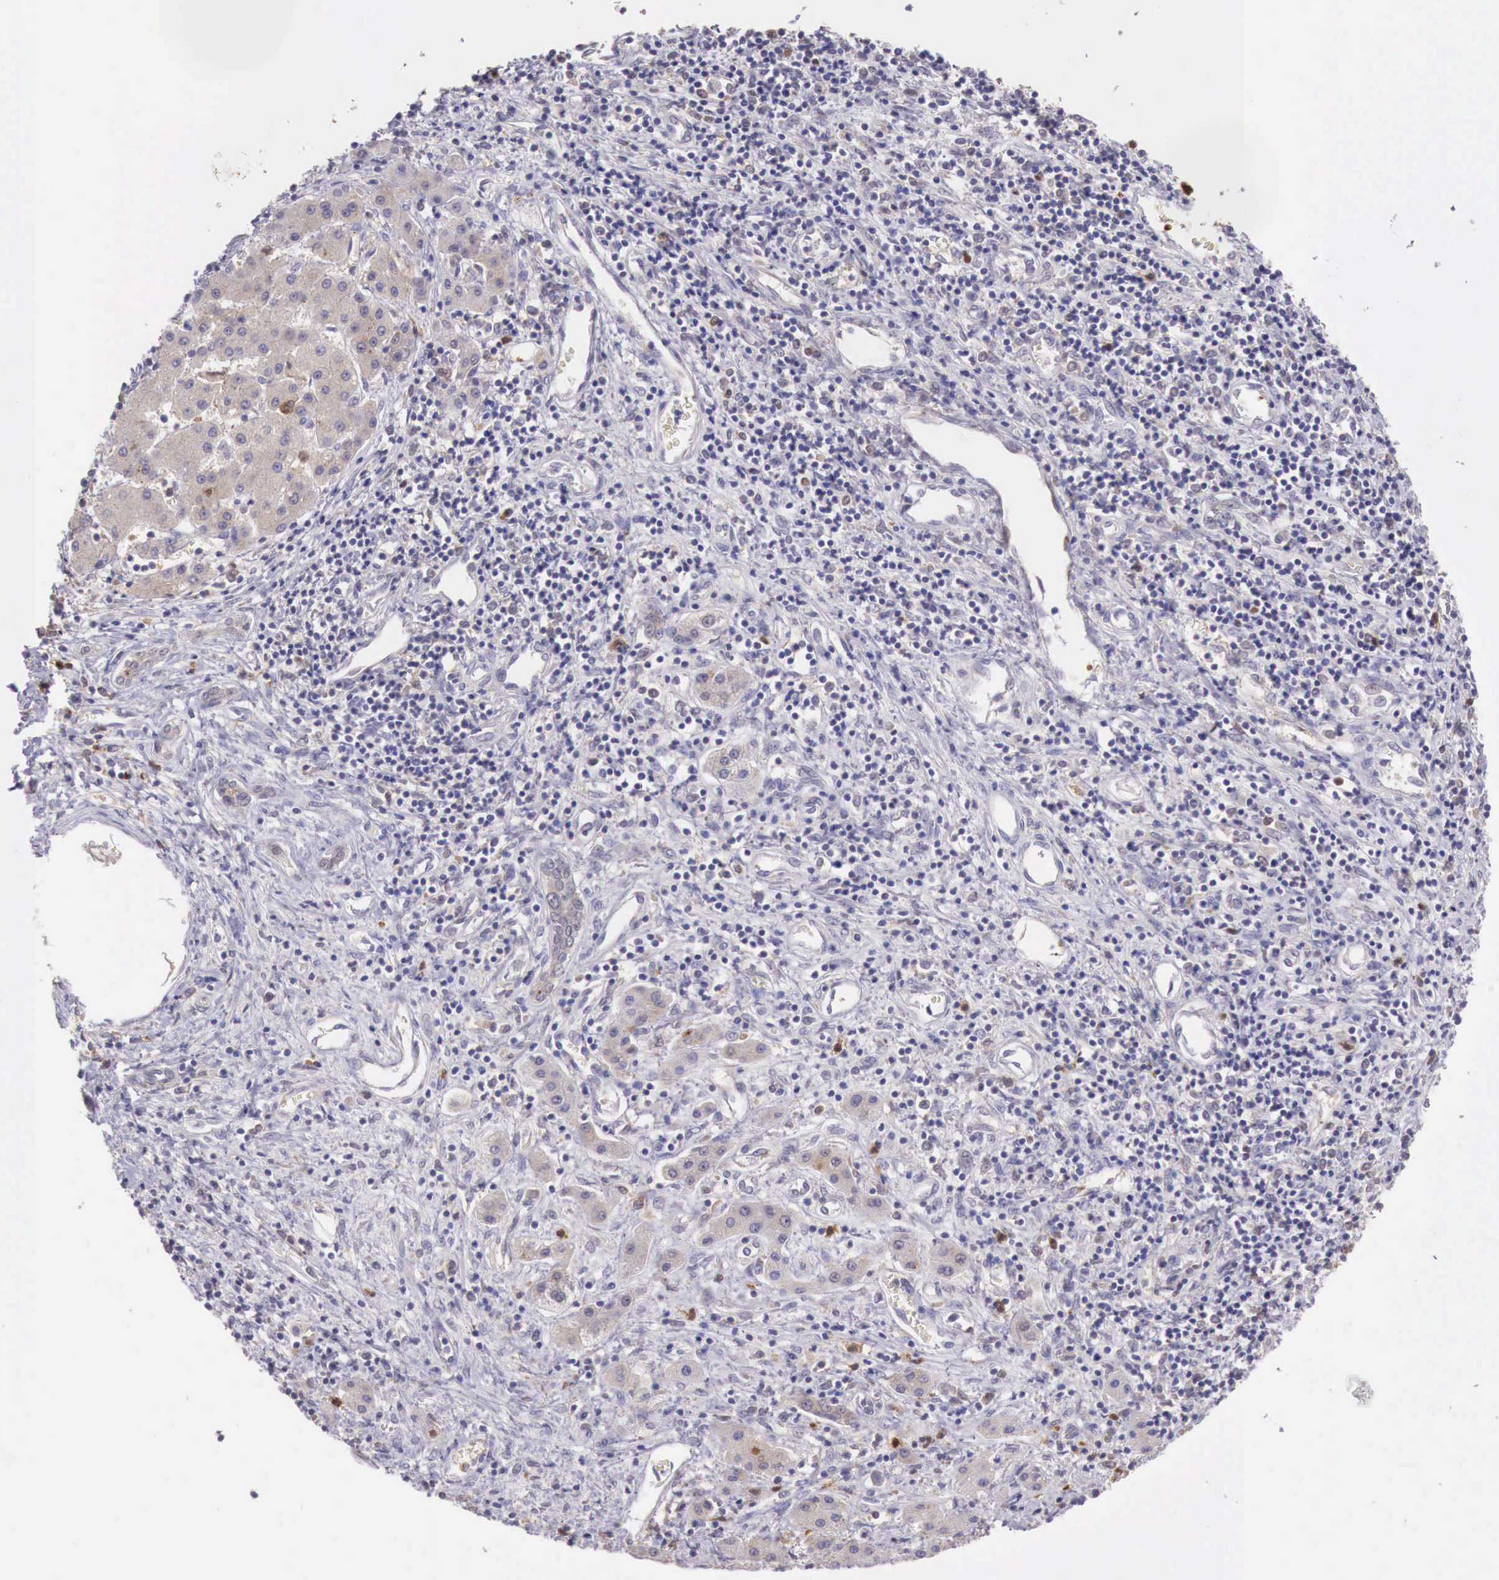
{"staining": {"intensity": "weak", "quantity": ">75%", "location": "cytoplasmic/membranous"}, "tissue": "liver cancer", "cell_type": "Tumor cells", "image_type": "cancer", "snomed": [{"axis": "morphology", "description": "Carcinoma, Hepatocellular, NOS"}, {"axis": "topography", "description": "Liver"}], "caption": "A brown stain shows weak cytoplasmic/membranous expression of a protein in hepatocellular carcinoma (liver) tumor cells.", "gene": "GAB2", "patient": {"sex": "male", "age": 24}}